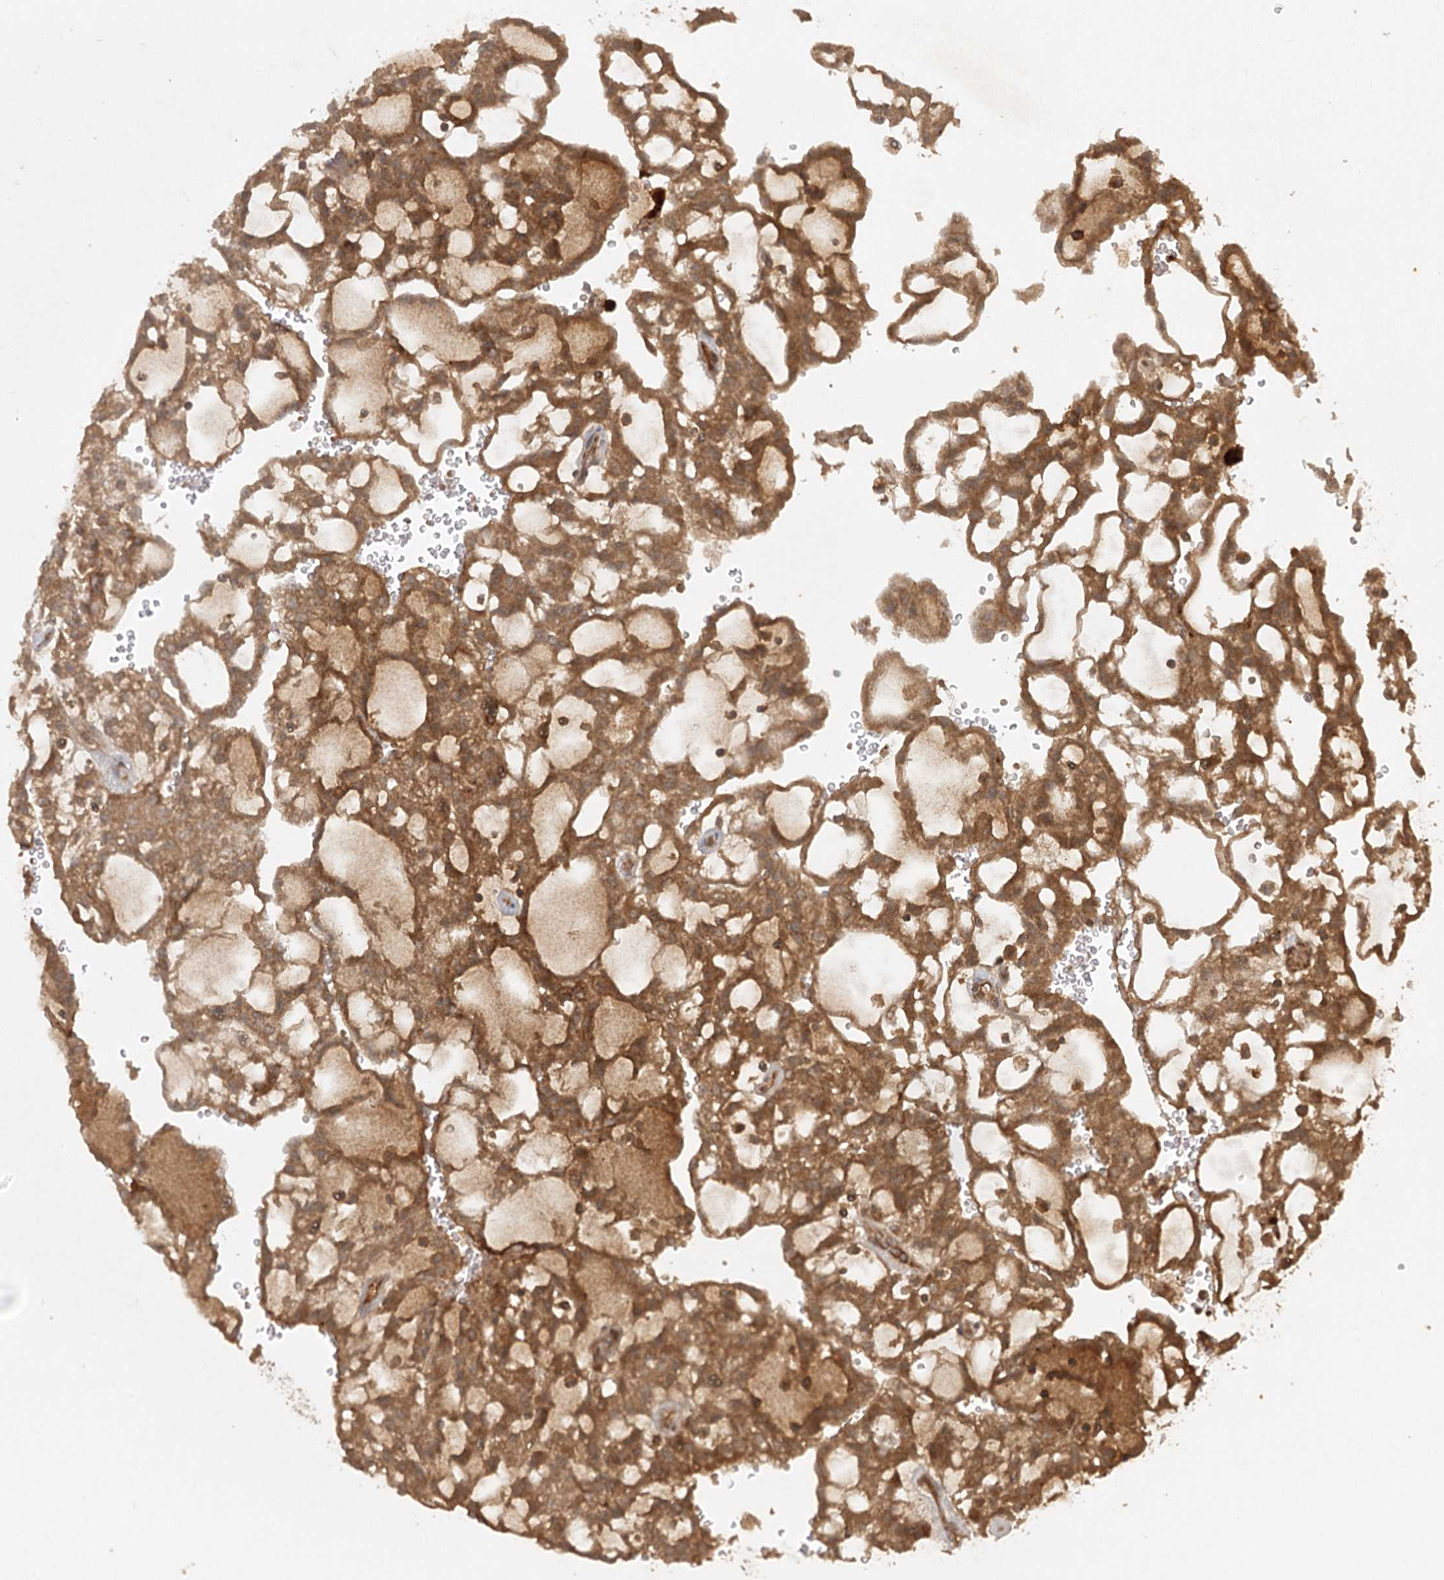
{"staining": {"intensity": "moderate", "quantity": ">75%", "location": "cytoplasmic/membranous"}, "tissue": "renal cancer", "cell_type": "Tumor cells", "image_type": "cancer", "snomed": [{"axis": "morphology", "description": "Adenocarcinoma, NOS"}, {"axis": "topography", "description": "Kidney"}], "caption": "Human adenocarcinoma (renal) stained with a protein marker demonstrates moderate staining in tumor cells.", "gene": "ARL13A", "patient": {"sex": "male", "age": 63}}